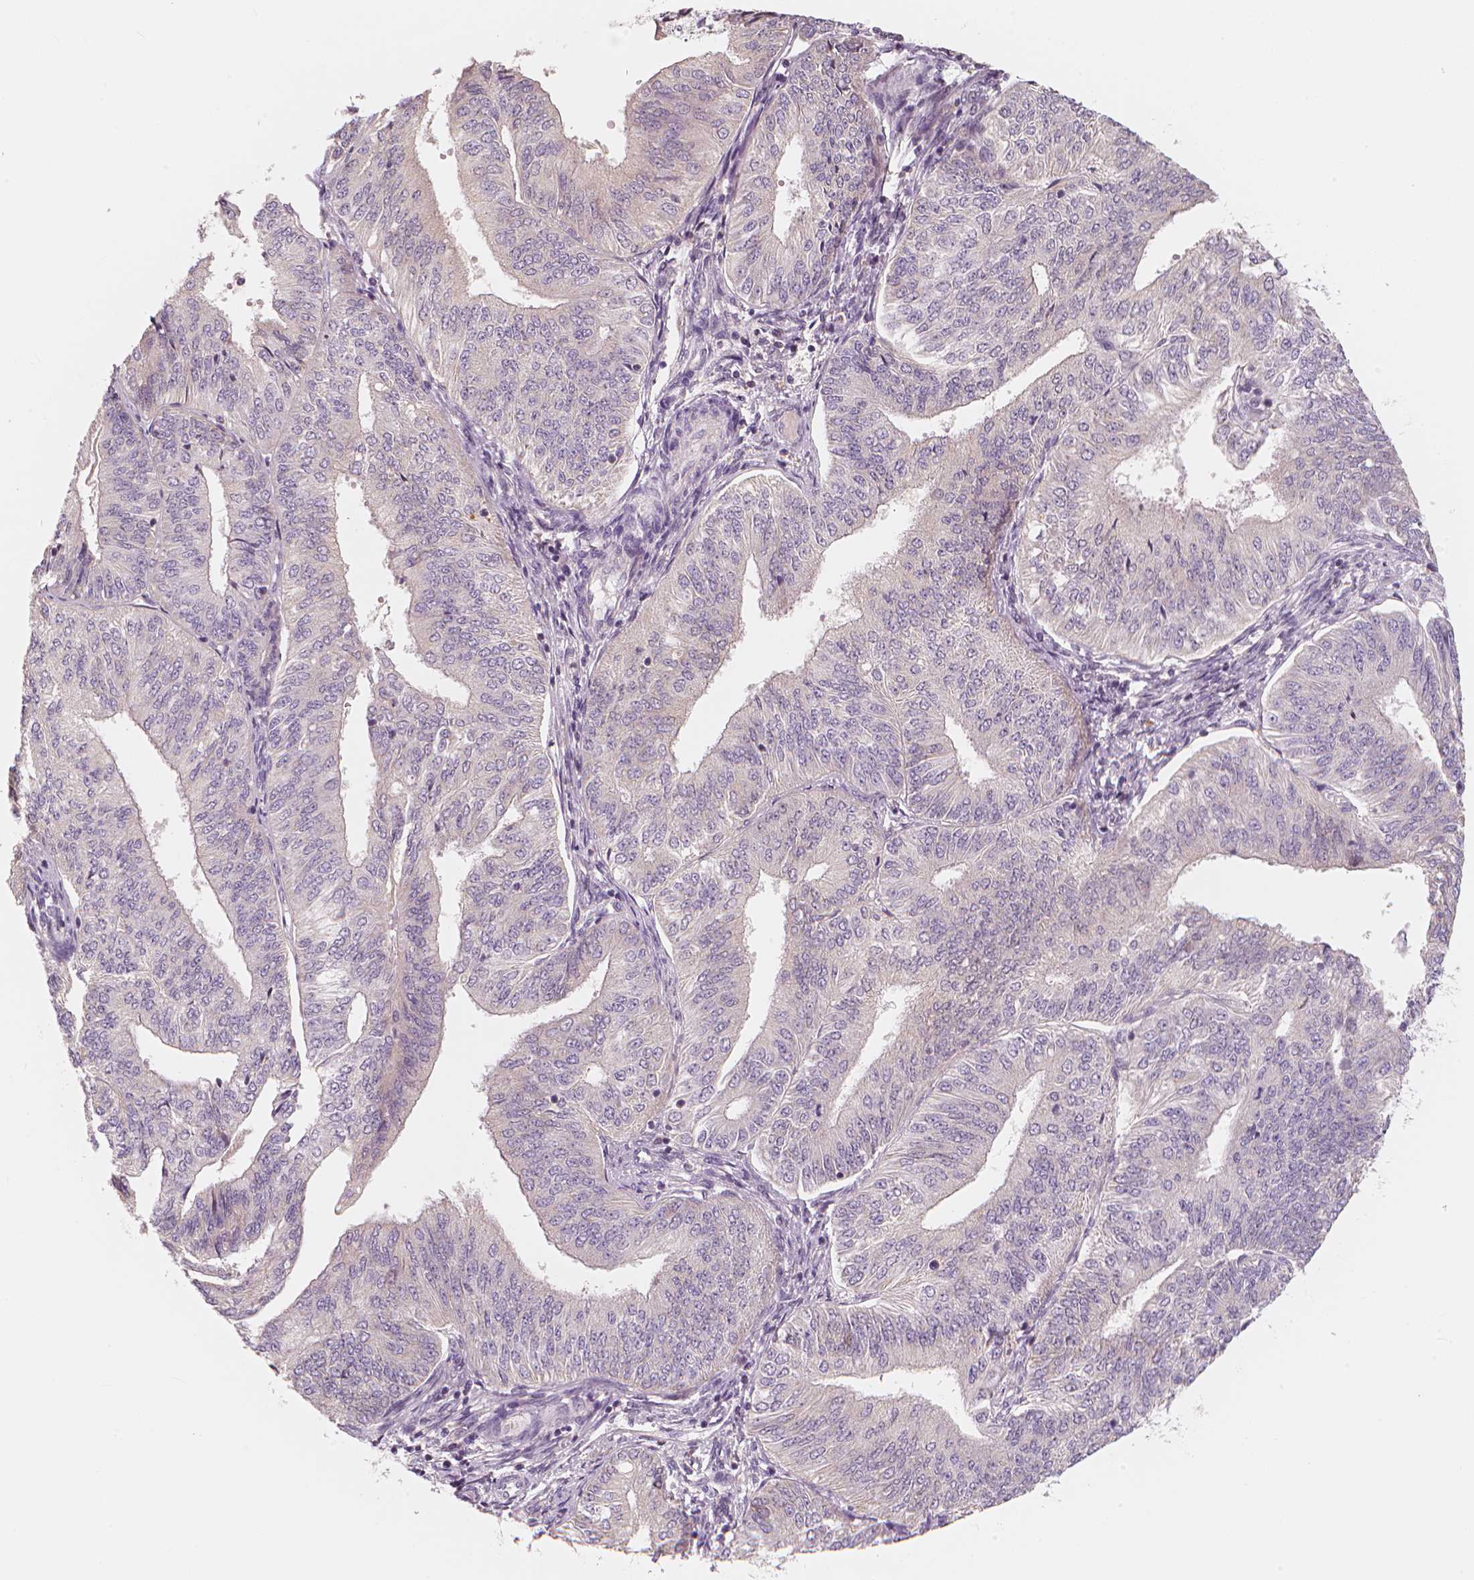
{"staining": {"intensity": "negative", "quantity": "none", "location": "none"}, "tissue": "endometrial cancer", "cell_type": "Tumor cells", "image_type": "cancer", "snomed": [{"axis": "morphology", "description": "Adenocarcinoma, NOS"}, {"axis": "topography", "description": "Endometrium"}], "caption": "This histopathology image is of endometrial cancer (adenocarcinoma) stained with immunohistochemistry to label a protein in brown with the nuclei are counter-stained blue. There is no positivity in tumor cells.", "gene": "RNASE7", "patient": {"sex": "female", "age": 58}}